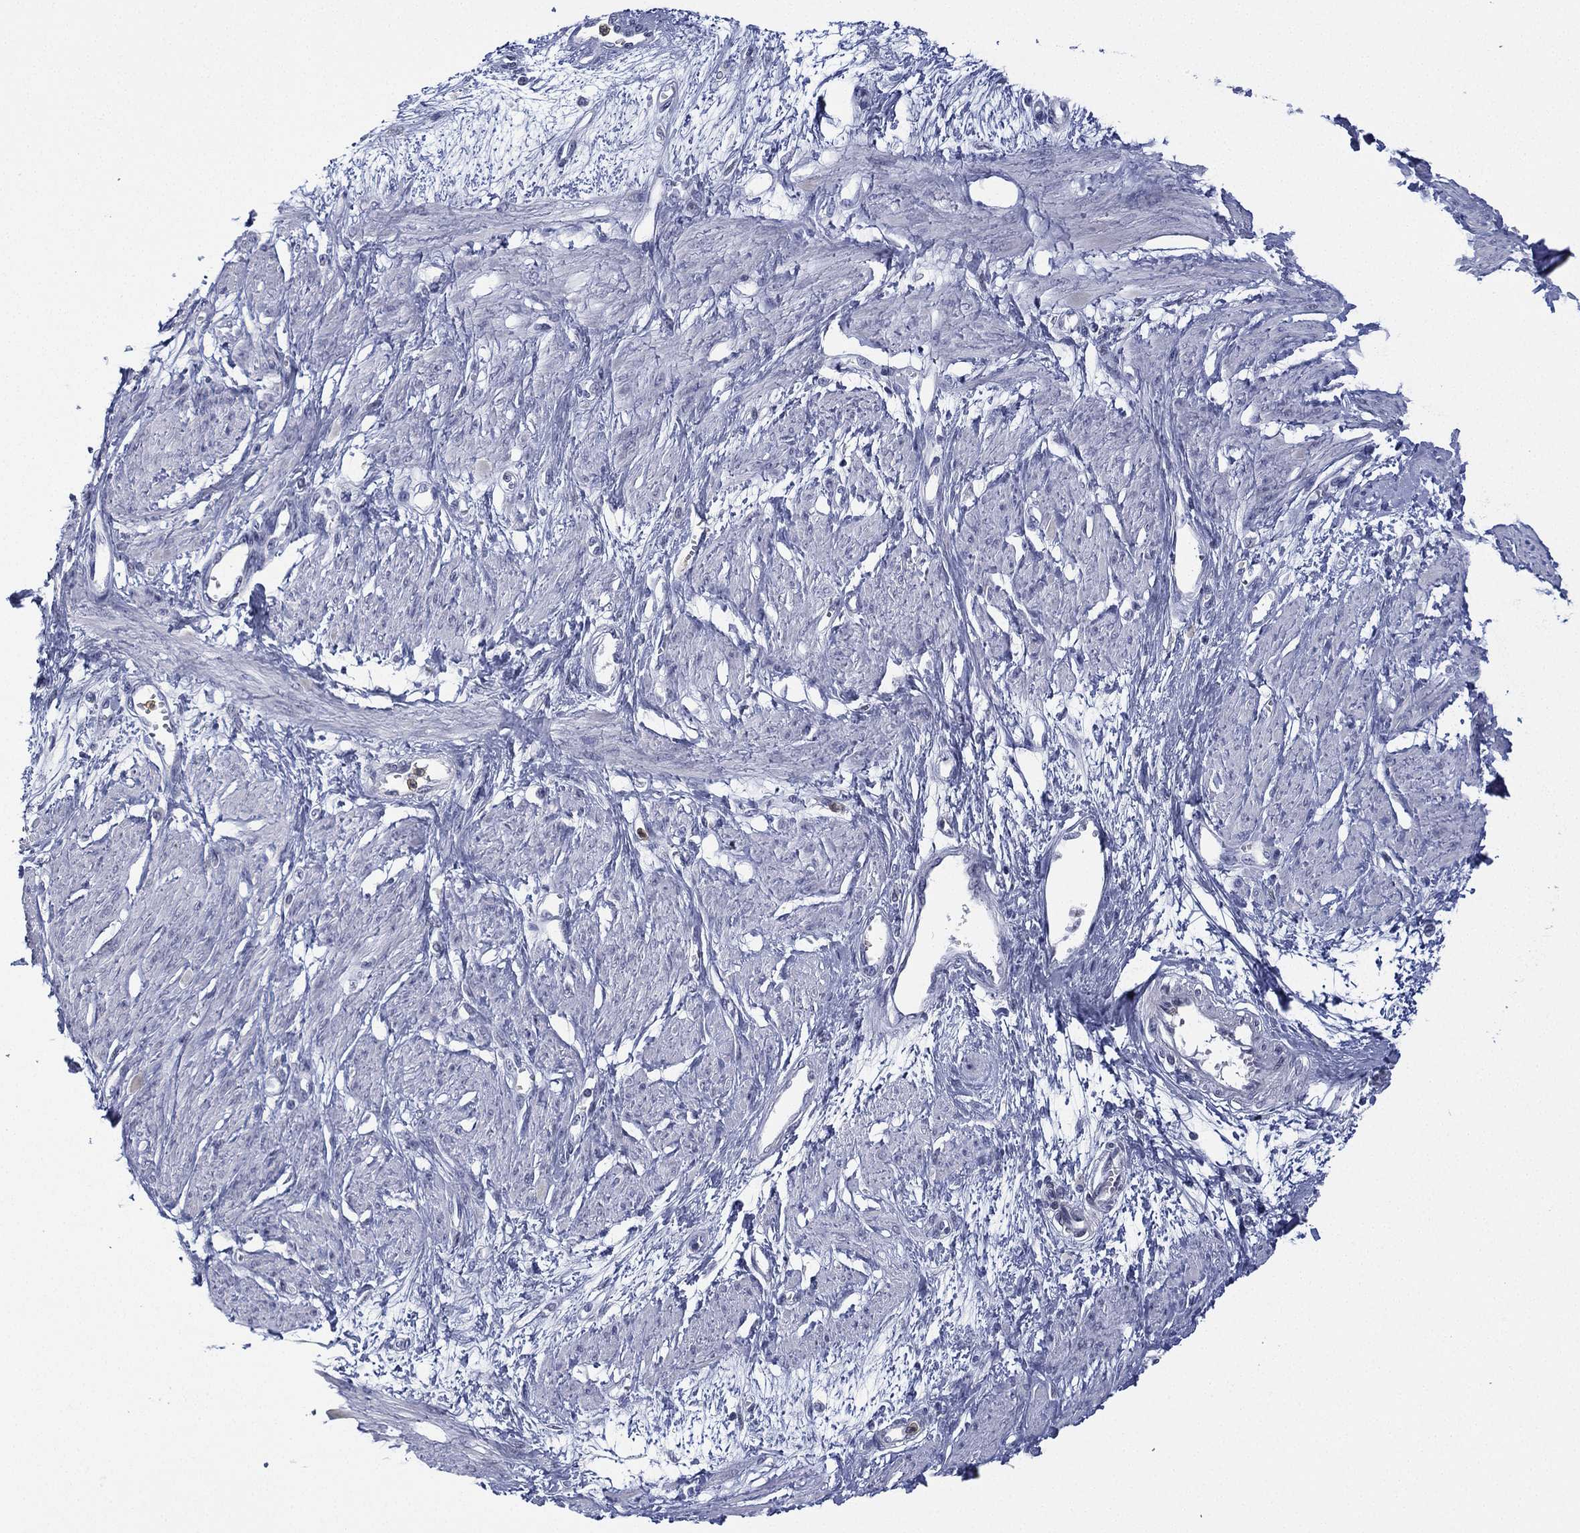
{"staining": {"intensity": "negative", "quantity": "none", "location": "none"}, "tissue": "smooth muscle", "cell_type": "Smooth muscle cells", "image_type": "normal", "snomed": [{"axis": "morphology", "description": "Normal tissue, NOS"}, {"axis": "topography", "description": "Smooth muscle"}, {"axis": "topography", "description": "Uterus"}], "caption": "This is an immunohistochemistry micrograph of benign human smooth muscle. There is no expression in smooth muscle cells.", "gene": "ZNF711", "patient": {"sex": "female", "age": 39}}